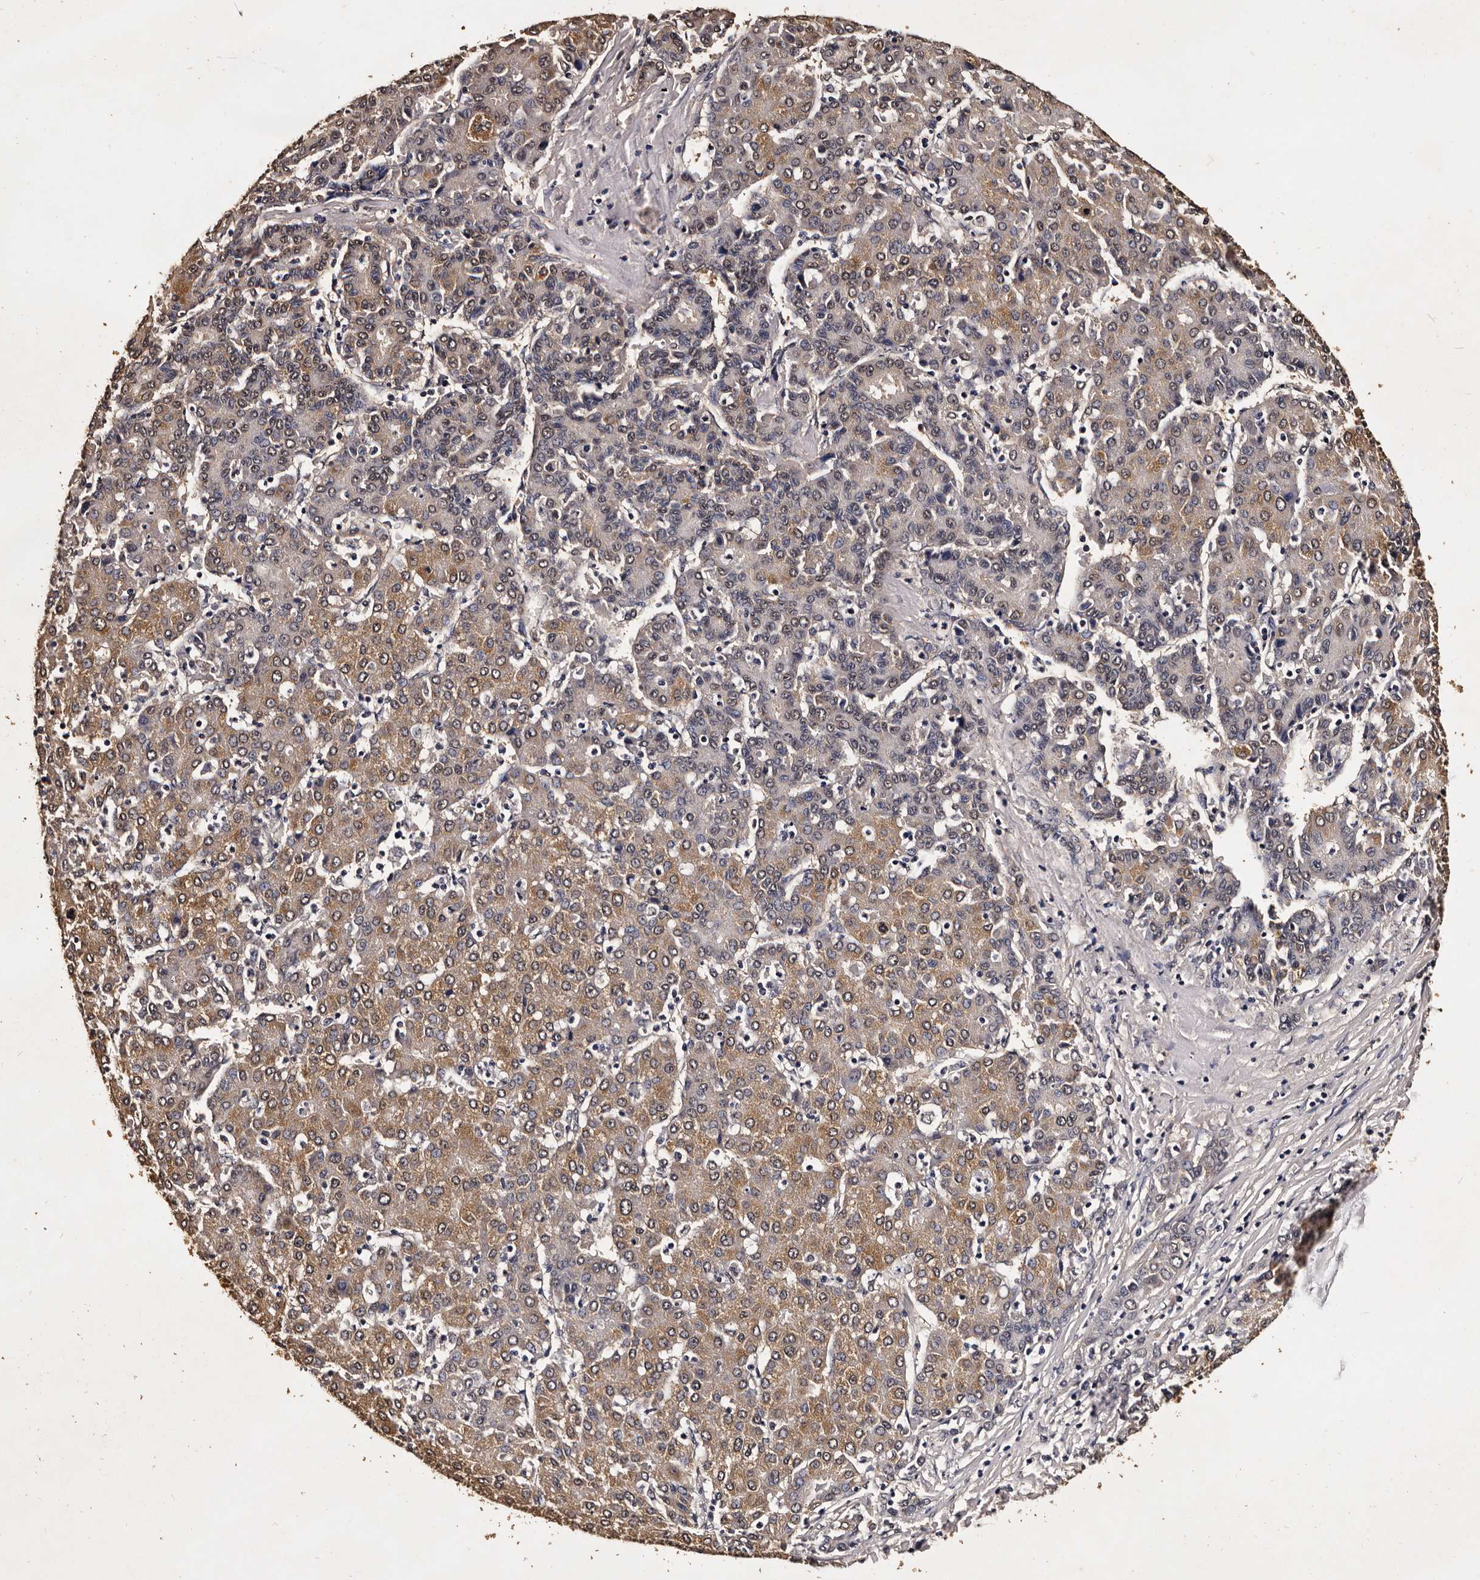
{"staining": {"intensity": "moderate", "quantity": "25%-75%", "location": "cytoplasmic/membranous"}, "tissue": "liver cancer", "cell_type": "Tumor cells", "image_type": "cancer", "snomed": [{"axis": "morphology", "description": "Carcinoma, Hepatocellular, NOS"}, {"axis": "topography", "description": "Liver"}], "caption": "An immunohistochemistry photomicrograph of tumor tissue is shown. Protein staining in brown labels moderate cytoplasmic/membranous positivity in liver cancer within tumor cells. The staining is performed using DAB brown chromogen to label protein expression. The nuclei are counter-stained blue using hematoxylin.", "gene": "PARS2", "patient": {"sex": "male", "age": 65}}